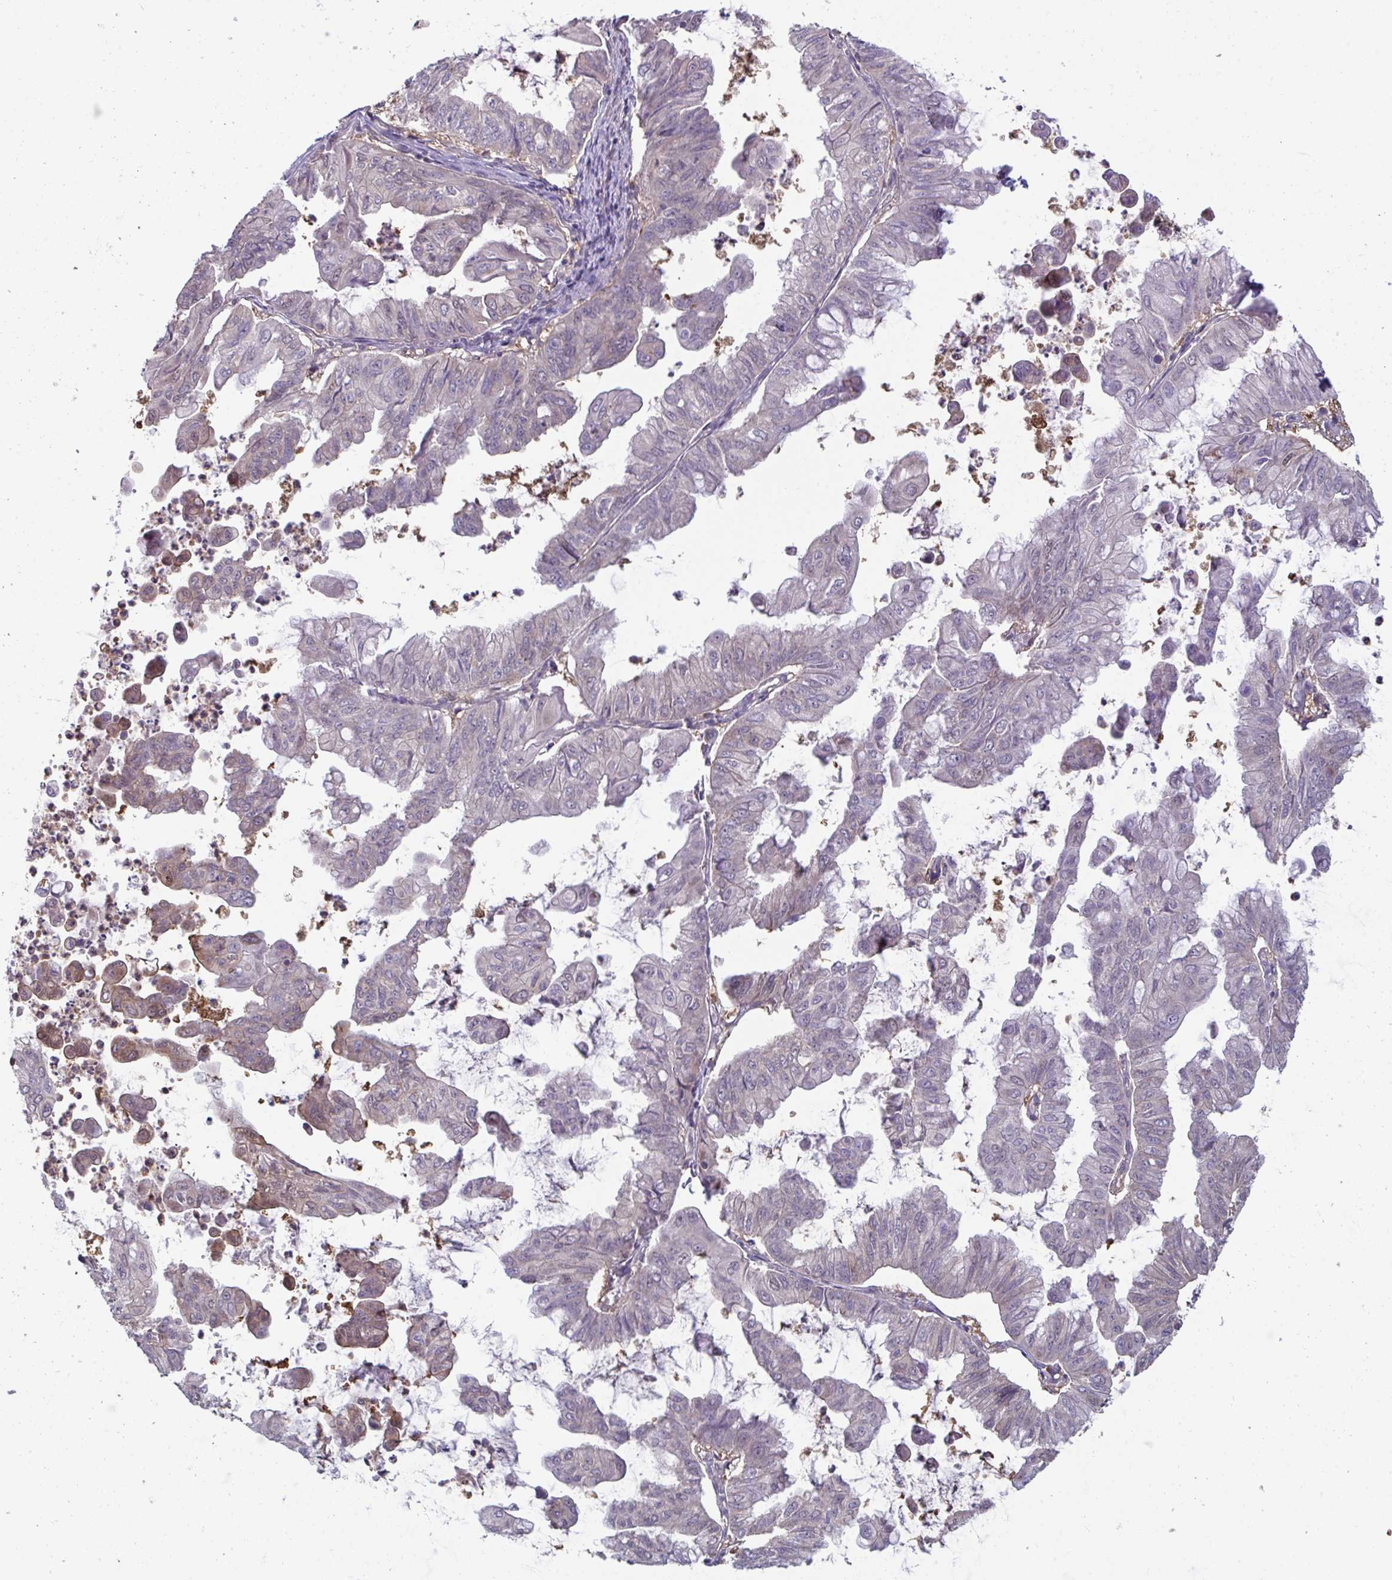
{"staining": {"intensity": "weak", "quantity": "25%-75%", "location": "cytoplasmic/membranous"}, "tissue": "stomach cancer", "cell_type": "Tumor cells", "image_type": "cancer", "snomed": [{"axis": "morphology", "description": "Adenocarcinoma, NOS"}, {"axis": "topography", "description": "Stomach, upper"}], "caption": "The immunohistochemical stain shows weak cytoplasmic/membranous positivity in tumor cells of adenocarcinoma (stomach) tissue. The staining is performed using DAB (3,3'-diaminobenzidine) brown chromogen to label protein expression. The nuclei are counter-stained blue using hematoxylin.", "gene": "TTC9C", "patient": {"sex": "male", "age": 80}}